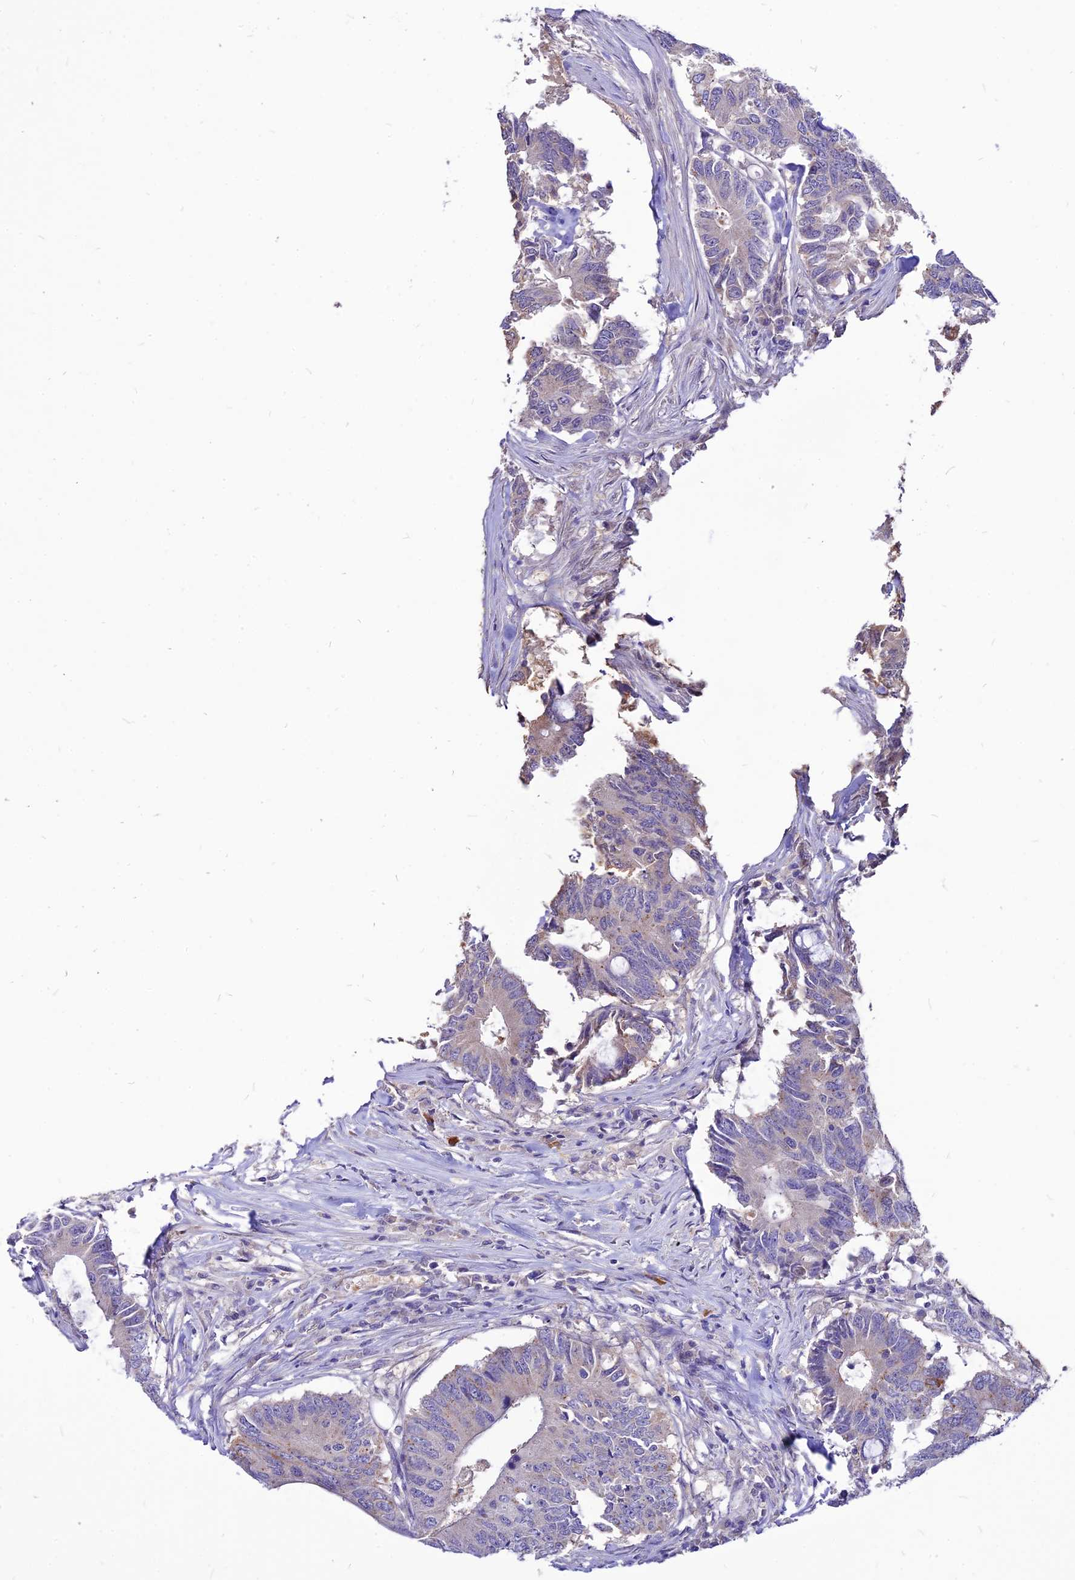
{"staining": {"intensity": "negative", "quantity": "none", "location": "none"}, "tissue": "colorectal cancer", "cell_type": "Tumor cells", "image_type": "cancer", "snomed": [{"axis": "morphology", "description": "Adenocarcinoma, NOS"}, {"axis": "topography", "description": "Colon"}], "caption": "IHC of colorectal cancer displays no positivity in tumor cells.", "gene": "CZIB", "patient": {"sex": "male", "age": 71}}